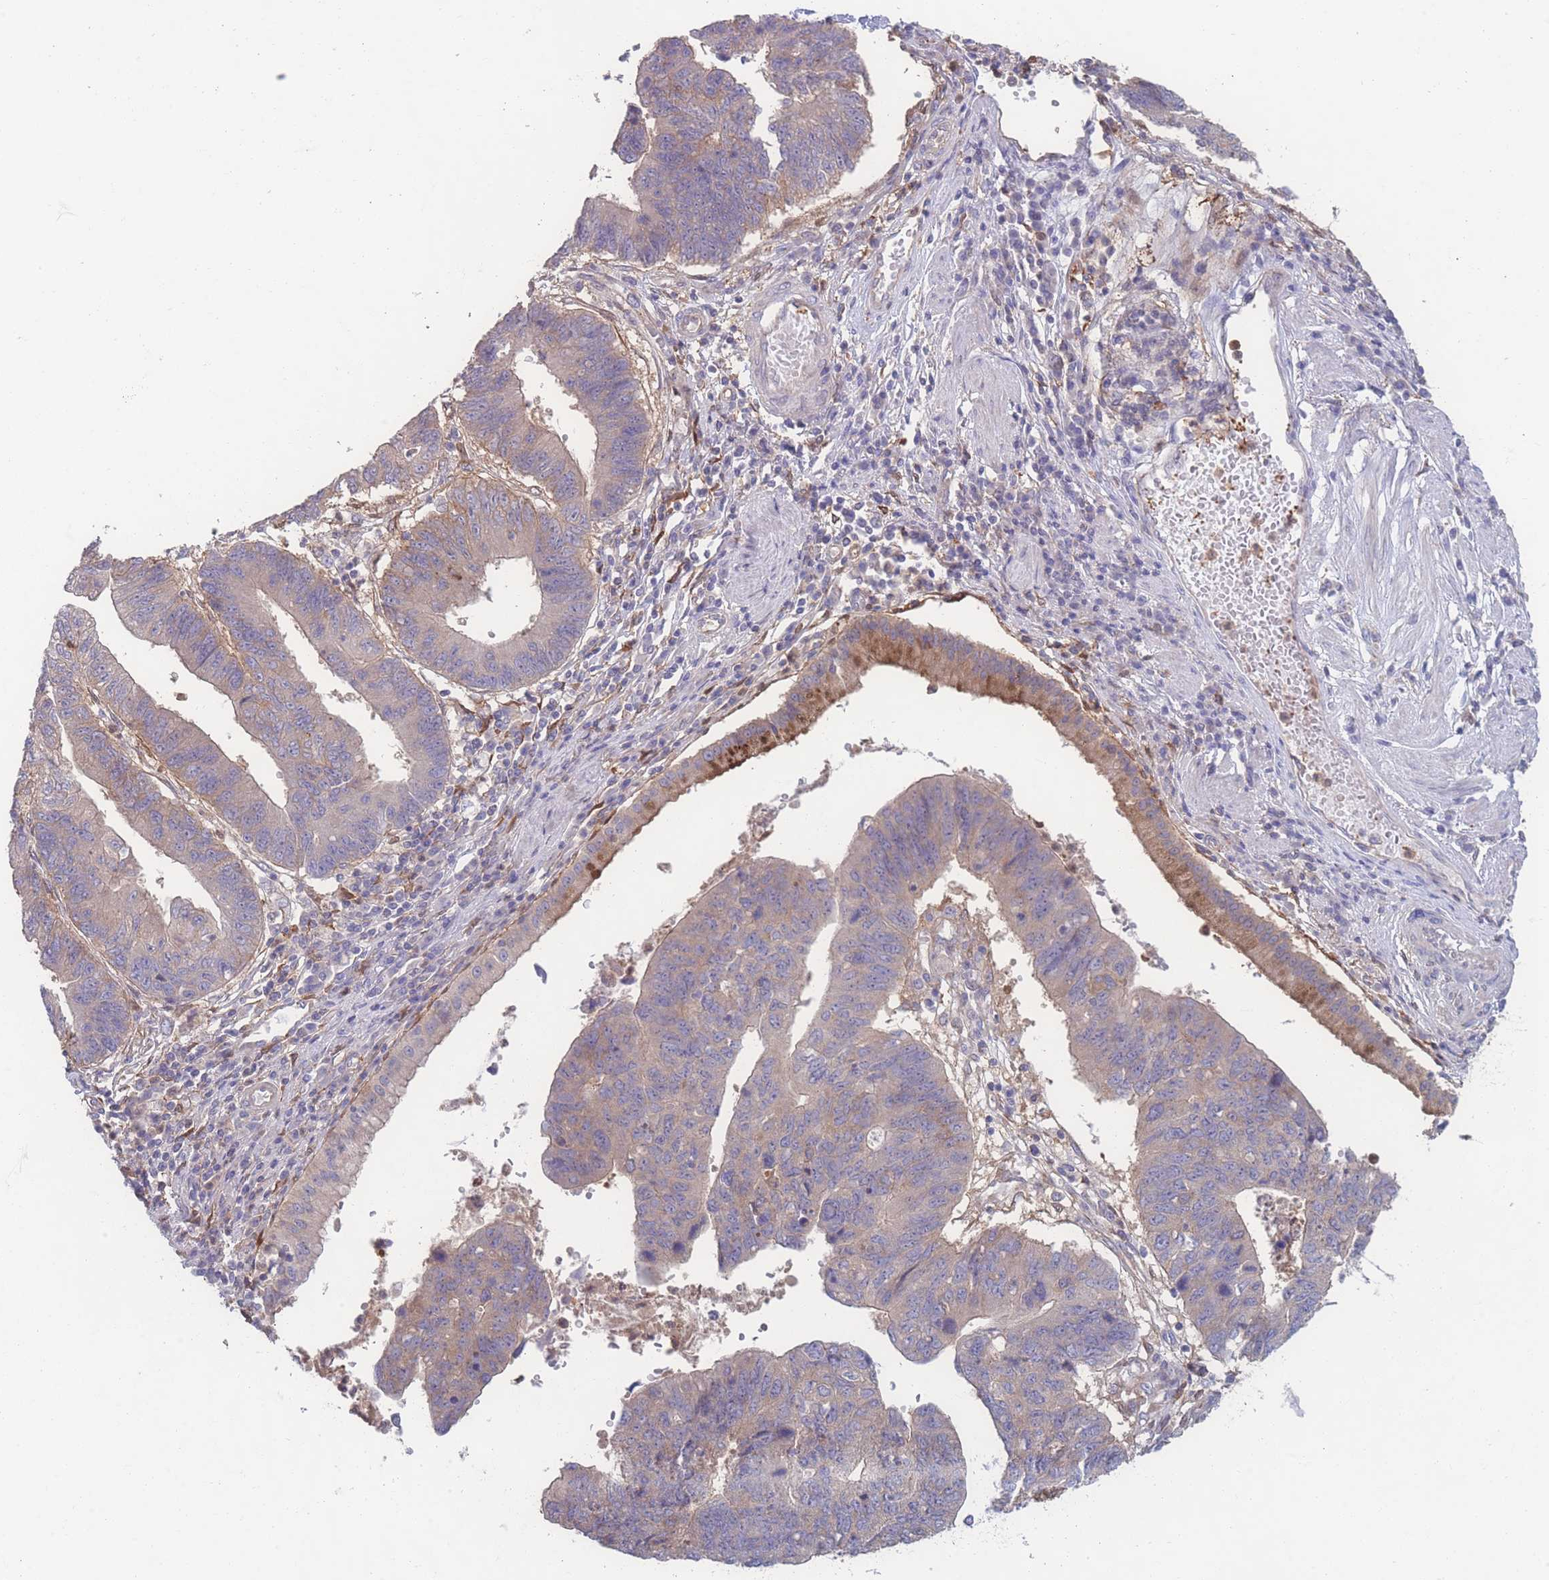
{"staining": {"intensity": "moderate", "quantity": "<25%", "location": "cytoplasmic/membranous"}, "tissue": "stomach cancer", "cell_type": "Tumor cells", "image_type": "cancer", "snomed": [{"axis": "morphology", "description": "Adenocarcinoma, NOS"}, {"axis": "topography", "description": "Stomach"}], "caption": "This photomicrograph shows stomach cancer stained with IHC to label a protein in brown. The cytoplasmic/membranous of tumor cells show moderate positivity for the protein. Nuclei are counter-stained blue.", "gene": "STEAP3", "patient": {"sex": "male", "age": 59}}